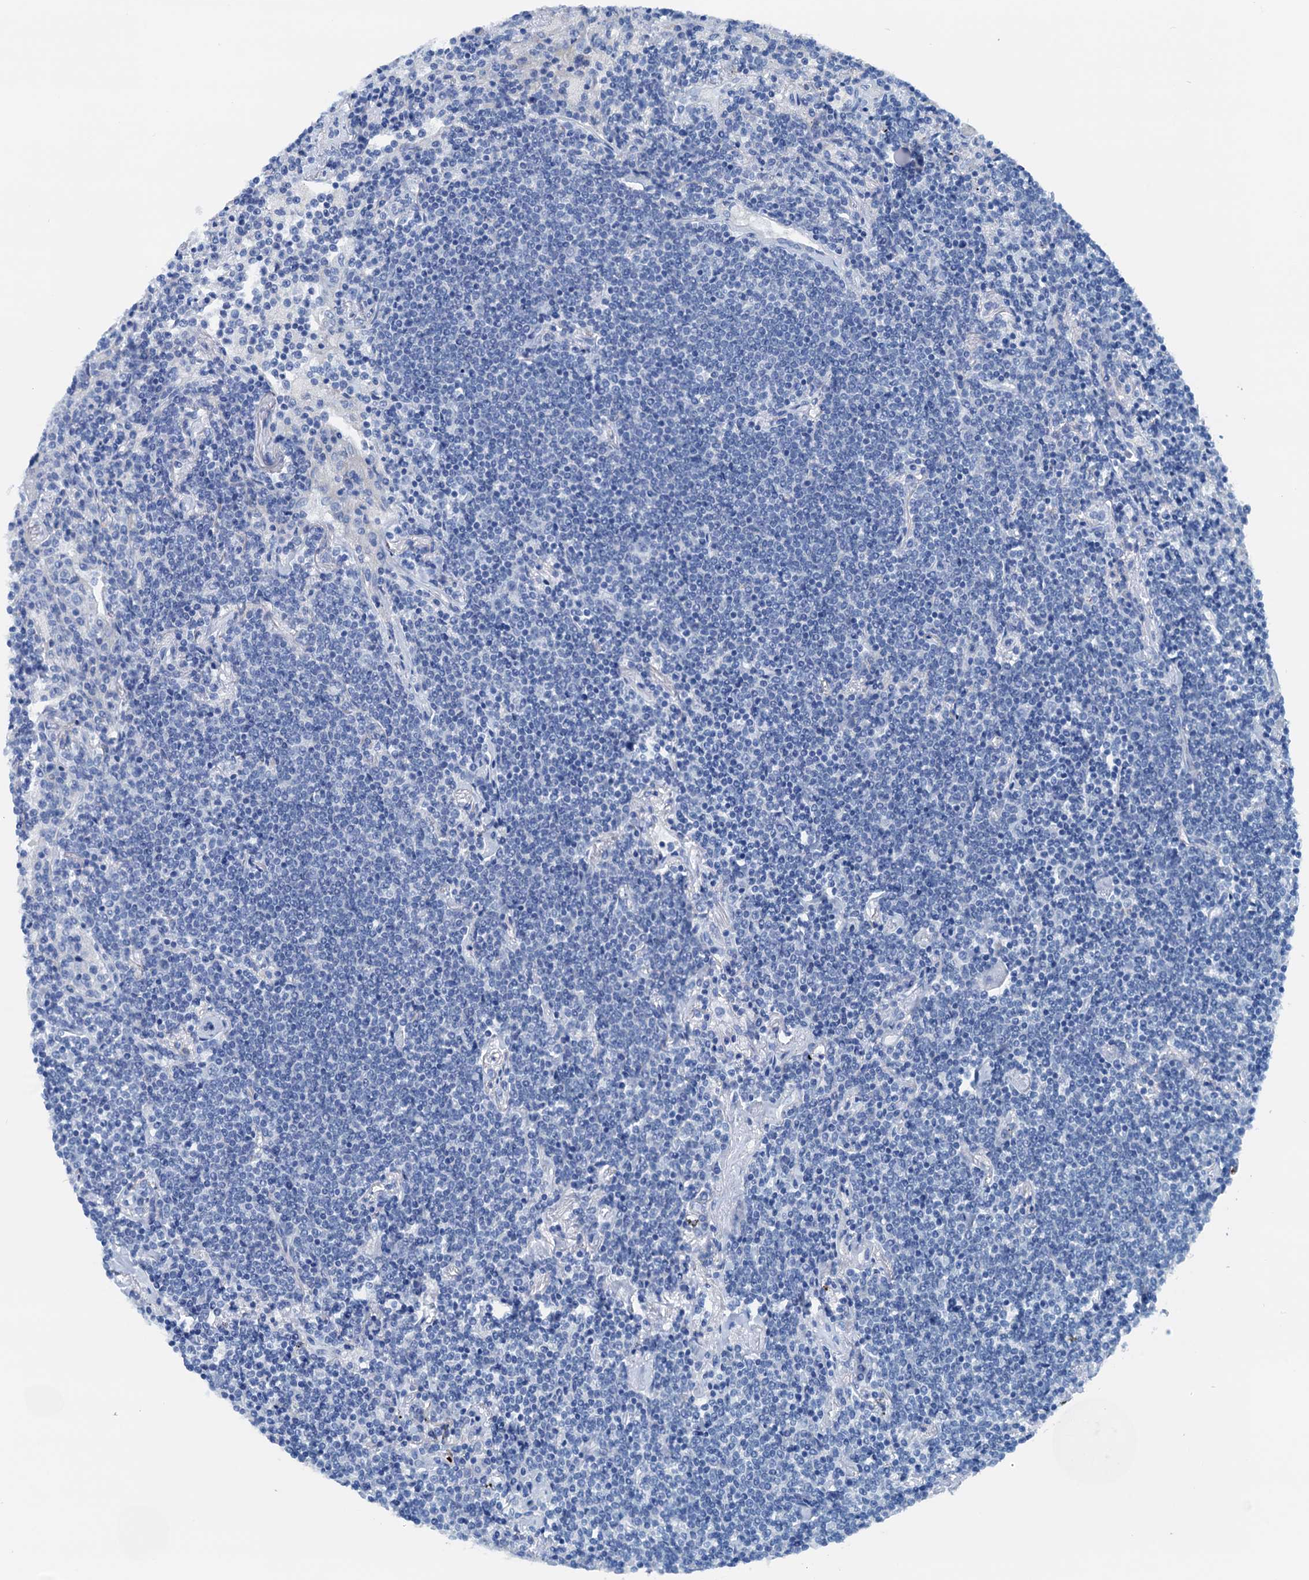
{"staining": {"intensity": "negative", "quantity": "none", "location": "none"}, "tissue": "lymphoma", "cell_type": "Tumor cells", "image_type": "cancer", "snomed": [{"axis": "morphology", "description": "Malignant lymphoma, non-Hodgkin's type, Low grade"}, {"axis": "topography", "description": "Lung"}], "caption": "Immunohistochemical staining of low-grade malignant lymphoma, non-Hodgkin's type reveals no significant staining in tumor cells.", "gene": "KNDC1", "patient": {"sex": "female", "age": 71}}